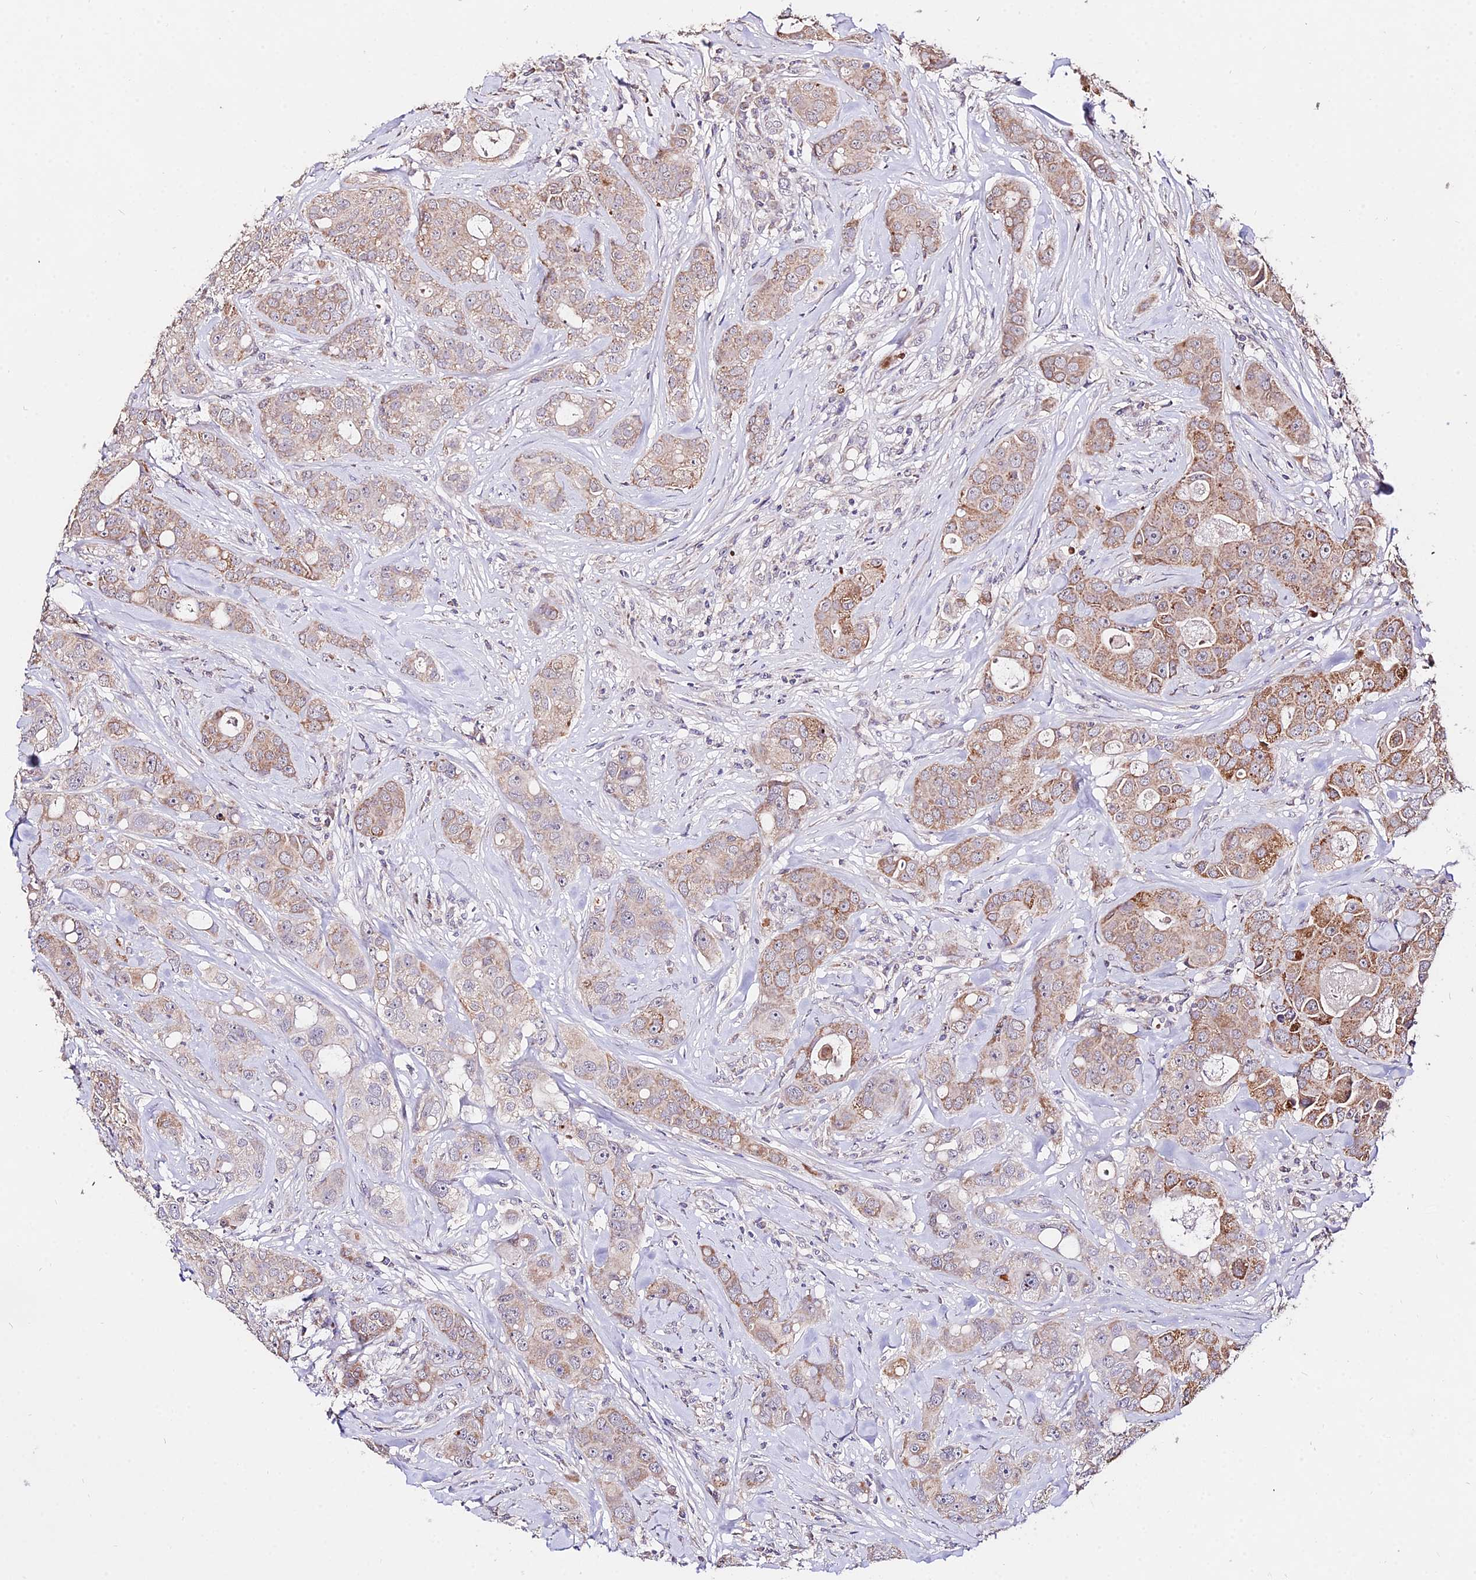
{"staining": {"intensity": "moderate", "quantity": "<25%", "location": "cytoplasmic/membranous"}, "tissue": "breast cancer", "cell_type": "Tumor cells", "image_type": "cancer", "snomed": [{"axis": "morphology", "description": "Duct carcinoma"}, {"axis": "topography", "description": "Breast"}], "caption": "Immunohistochemistry staining of breast invasive ductal carcinoma, which displays low levels of moderate cytoplasmic/membranous staining in approximately <25% of tumor cells indicating moderate cytoplasmic/membranous protein staining. The staining was performed using DAB (3,3'-diaminobenzidine) (brown) for protein detection and nuclei were counterstained in hematoxylin (blue).", "gene": "WDR5B", "patient": {"sex": "female", "age": 43}}